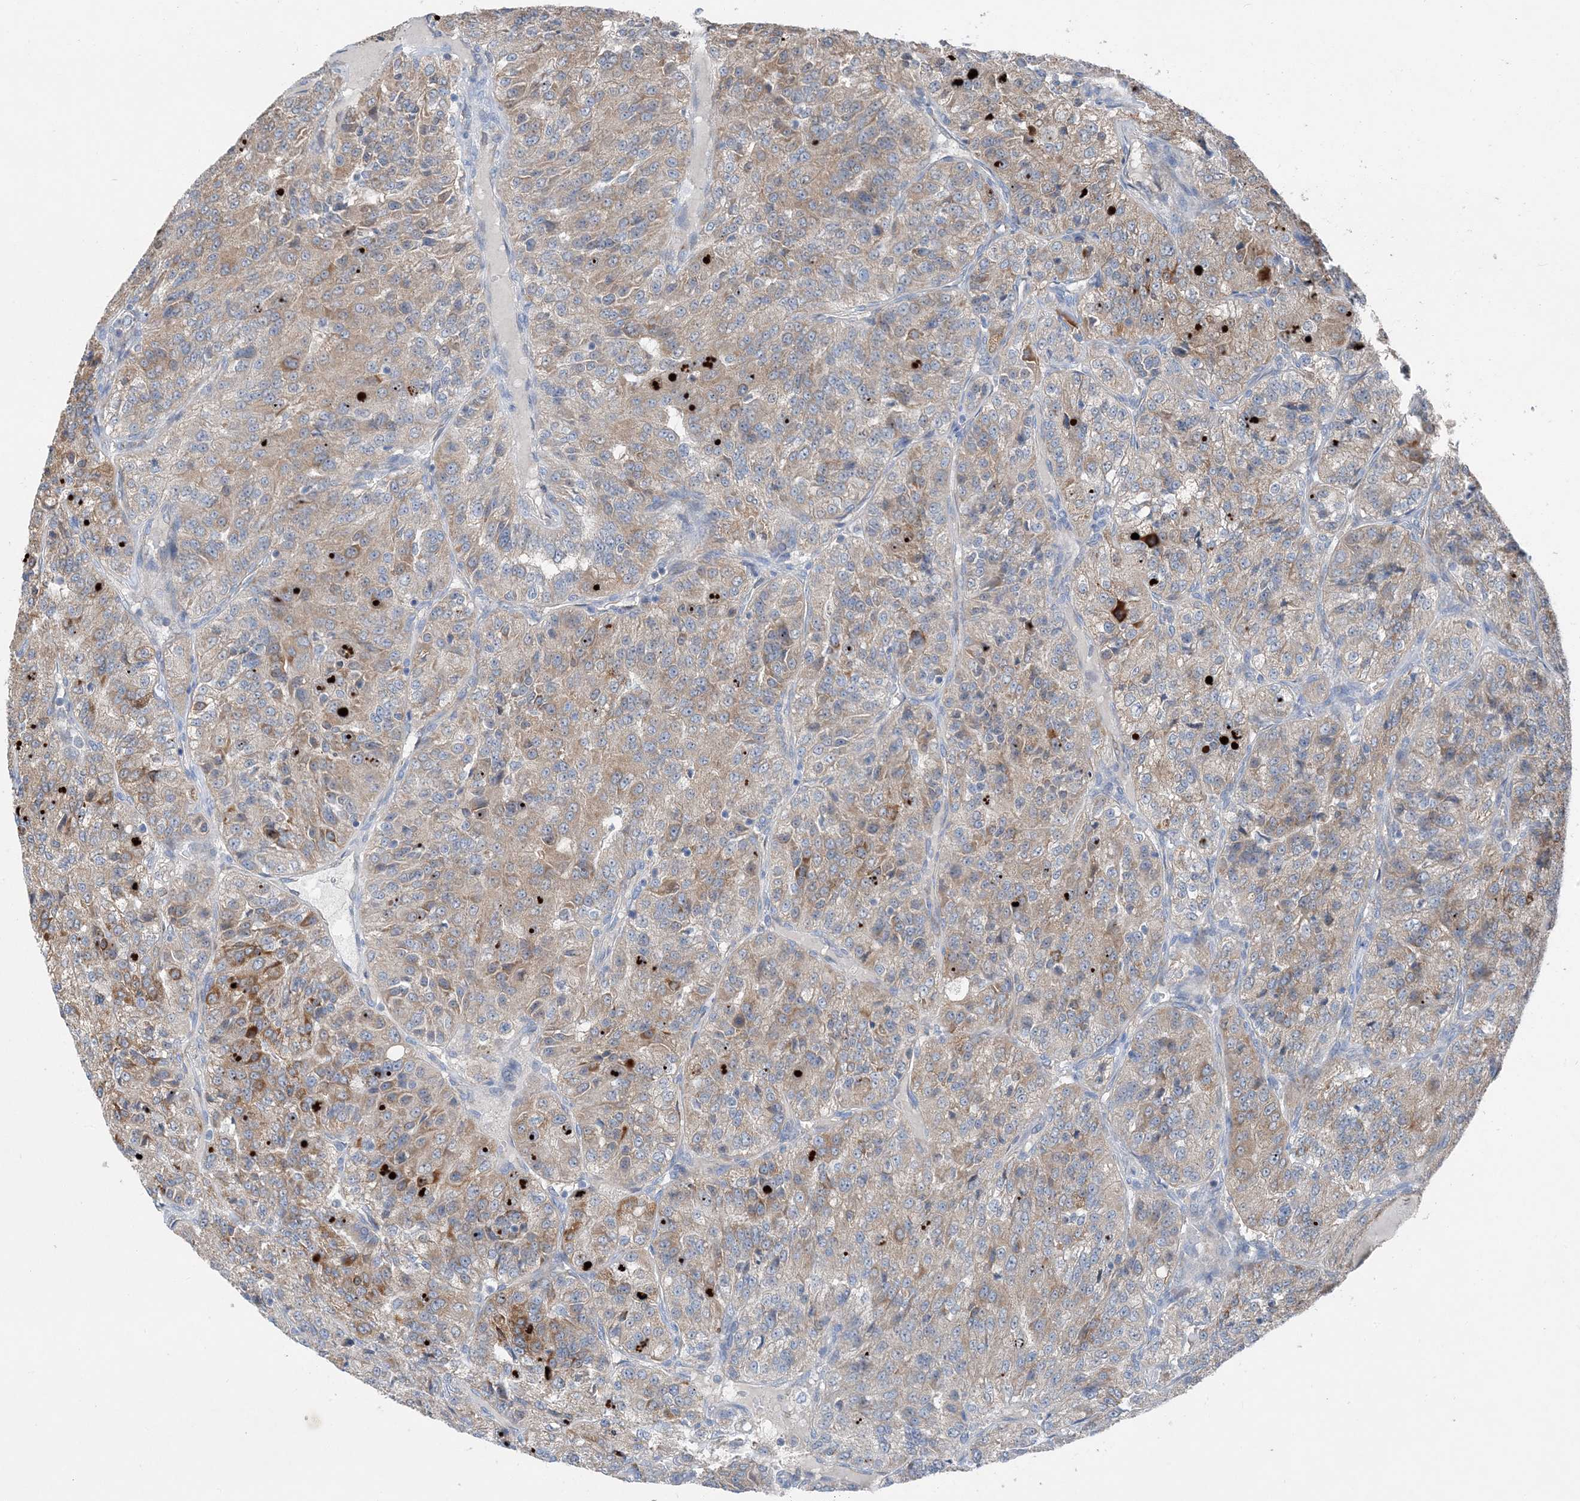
{"staining": {"intensity": "moderate", "quantity": "25%-75%", "location": "cytoplasmic/membranous"}, "tissue": "renal cancer", "cell_type": "Tumor cells", "image_type": "cancer", "snomed": [{"axis": "morphology", "description": "Adenocarcinoma, NOS"}, {"axis": "topography", "description": "Kidney"}], "caption": "This micrograph demonstrates immunohistochemistry staining of human adenocarcinoma (renal), with medium moderate cytoplasmic/membranous positivity in about 25%-75% of tumor cells.", "gene": "DHX30", "patient": {"sex": "female", "age": 63}}